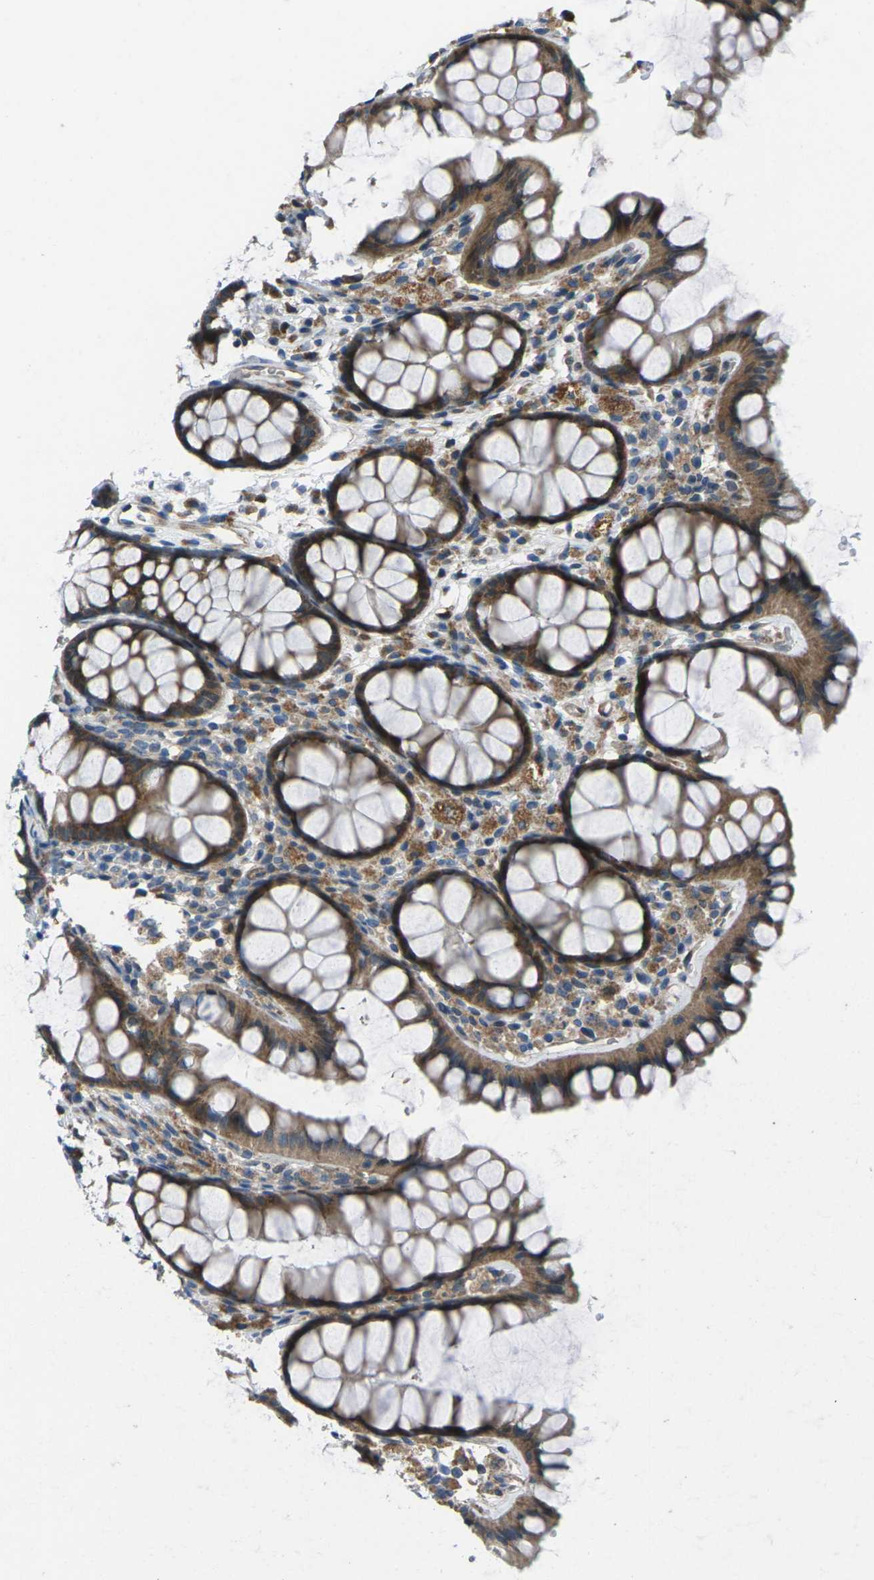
{"staining": {"intensity": "moderate", "quantity": ">75%", "location": "cytoplasmic/membranous"}, "tissue": "colon", "cell_type": "Endothelial cells", "image_type": "normal", "snomed": [{"axis": "morphology", "description": "Normal tissue, NOS"}, {"axis": "topography", "description": "Colon"}], "caption": "Brown immunohistochemical staining in unremarkable colon exhibits moderate cytoplasmic/membranous staining in about >75% of endothelial cells.", "gene": "EDNRA", "patient": {"sex": "female", "age": 55}}